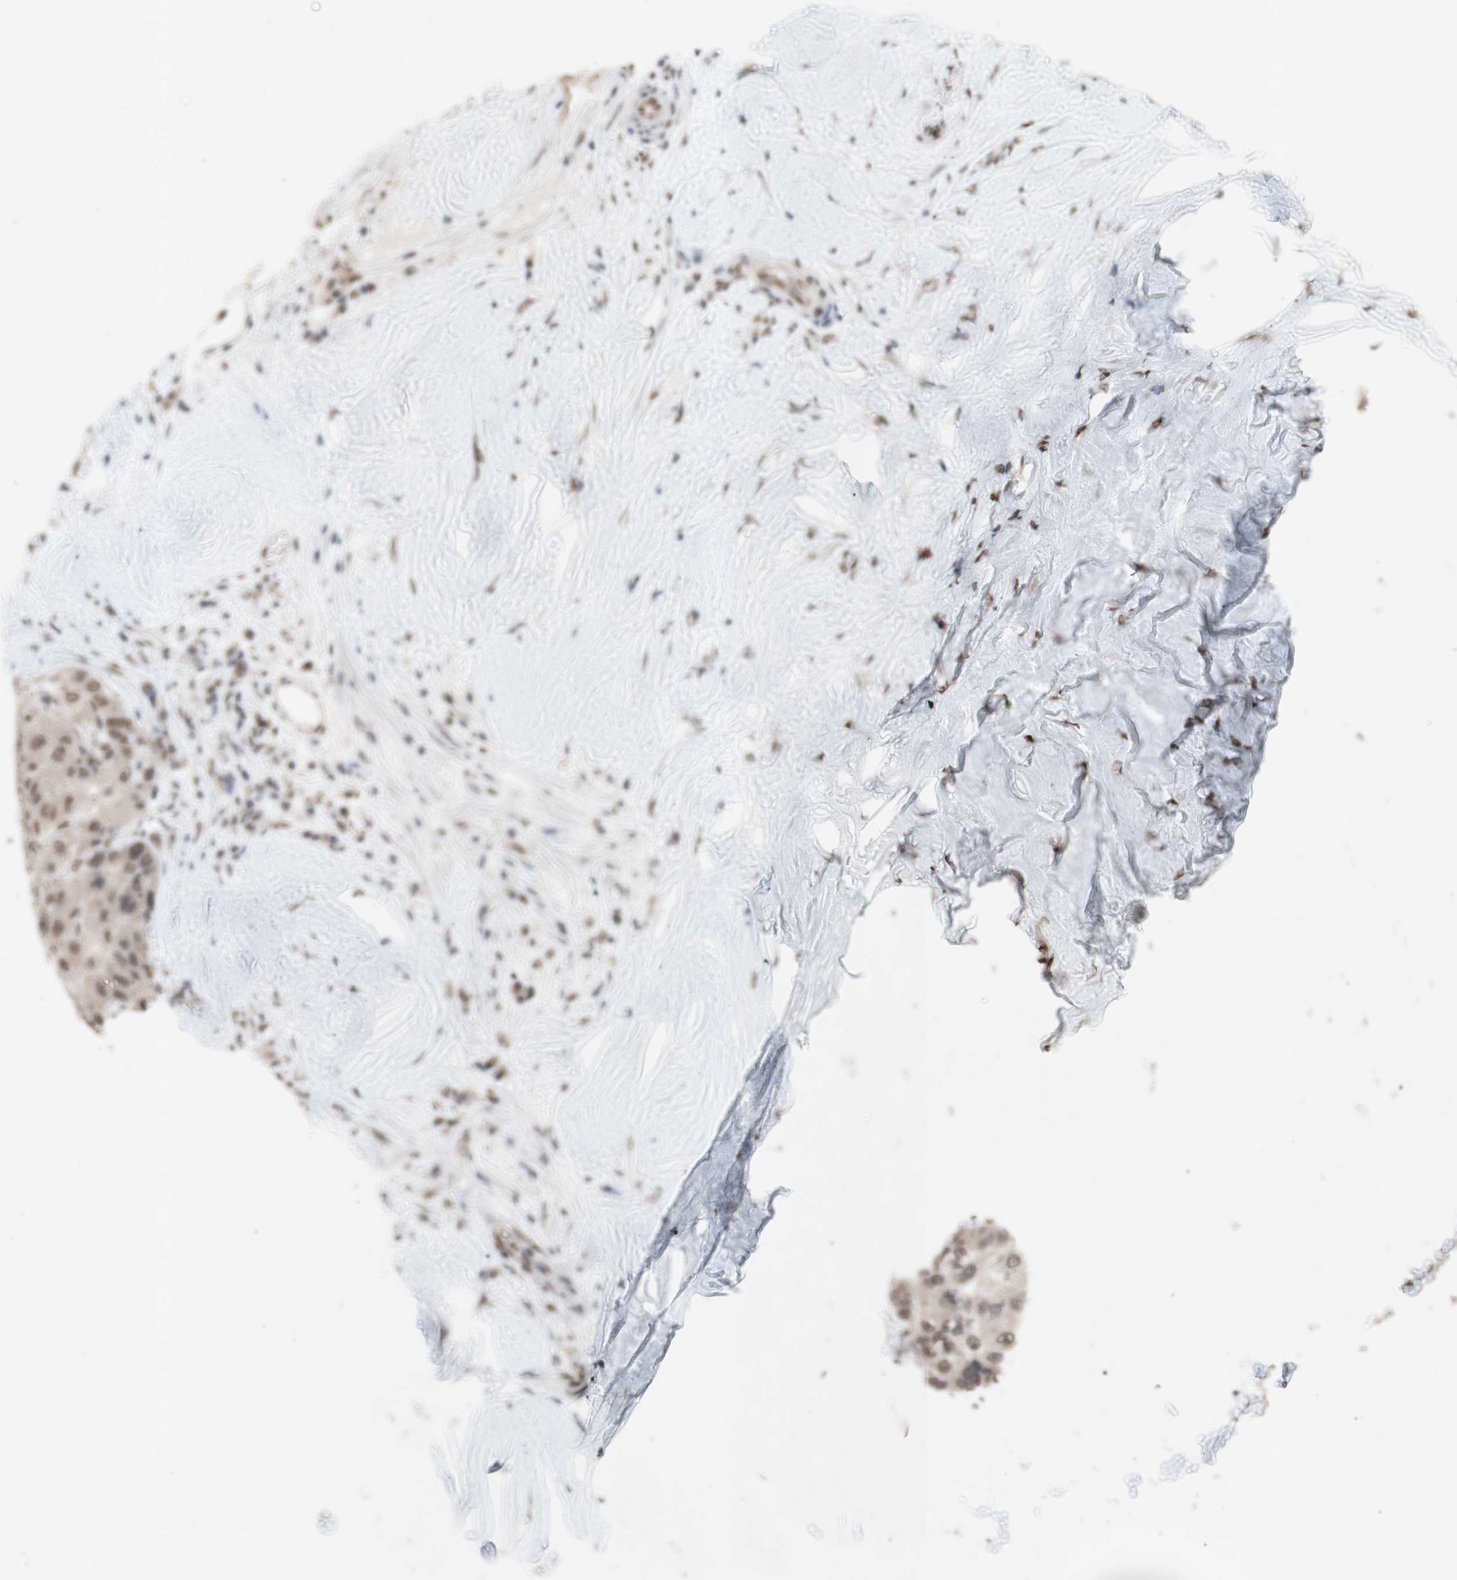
{"staining": {"intensity": "moderate", "quantity": ">75%", "location": "nuclear"}, "tissue": "liver cancer", "cell_type": "Tumor cells", "image_type": "cancer", "snomed": [{"axis": "morphology", "description": "Carcinoma, Hepatocellular, NOS"}, {"axis": "topography", "description": "Liver"}], "caption": "Immunohistochemistry (IHC) micrograph of liver cancer stained for a protein (brown), which exhibits medium levels of moderate nuclear positivity in approximately >75% of tumor cells.", "gene": "SFPQ", "patient": {"sex": "male", "age": 80}}